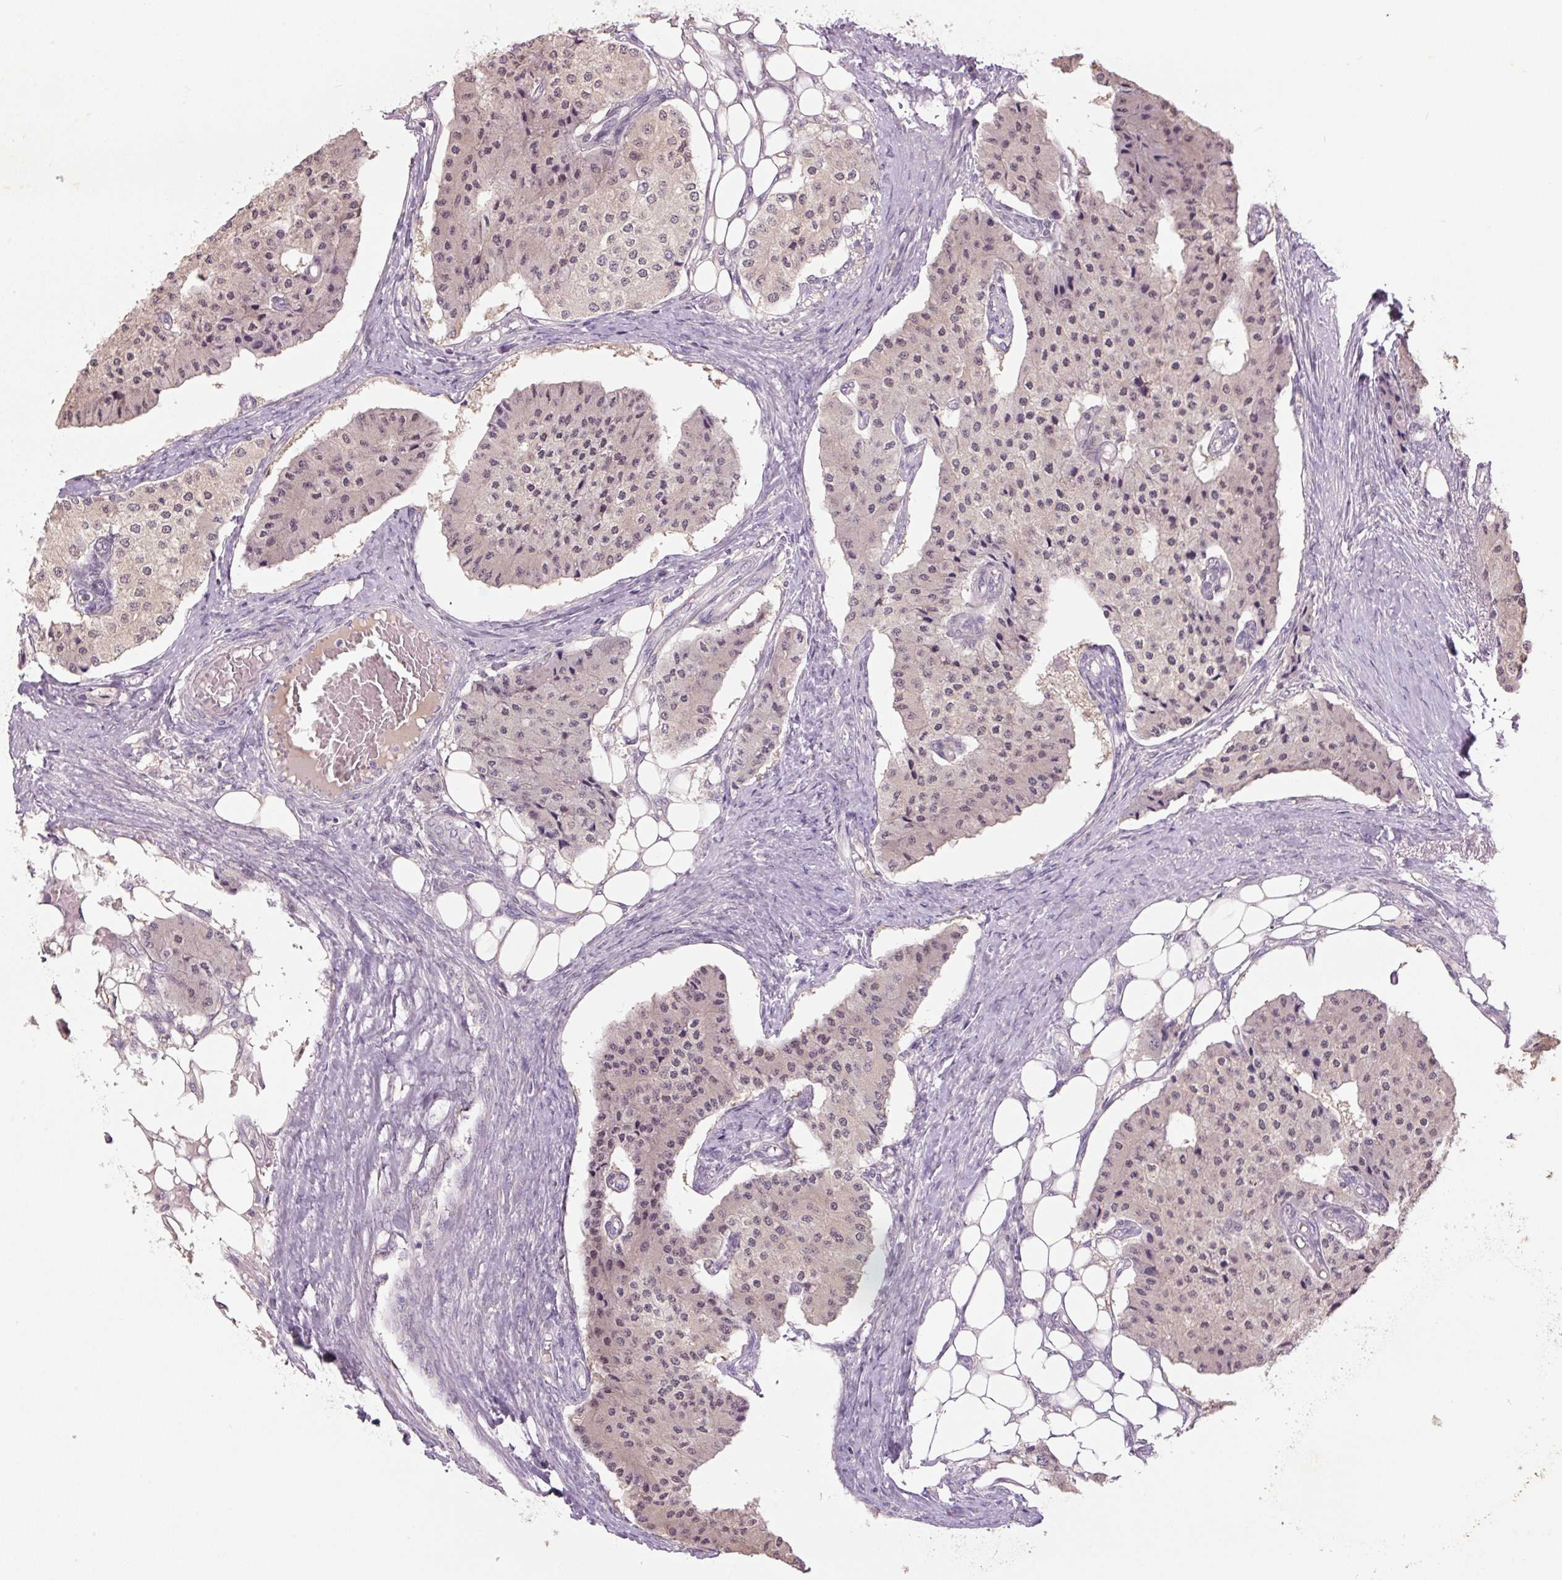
{"staining": {"intensity": "weak", "quantity": ">75%", "location": "cytoplasmic/membranous,nuclear"}, "tissue": "carcinoid", "cell_type": "Tumor cells", "image_type": "cancer", "snomed": [{"axis": "morphology", "description": "Carcinoid, malignant, NOS"}, {"axis": "topography", "description": "Colon"}], "caption": "Human carcinoid stained for a protein (brown) displays weak cytoplasmic/membranous and nuclear positive staining in approximately >75% of tumor cells.", "gene": "TMEM100", "patient": {"sex": "female", "age": 52}}